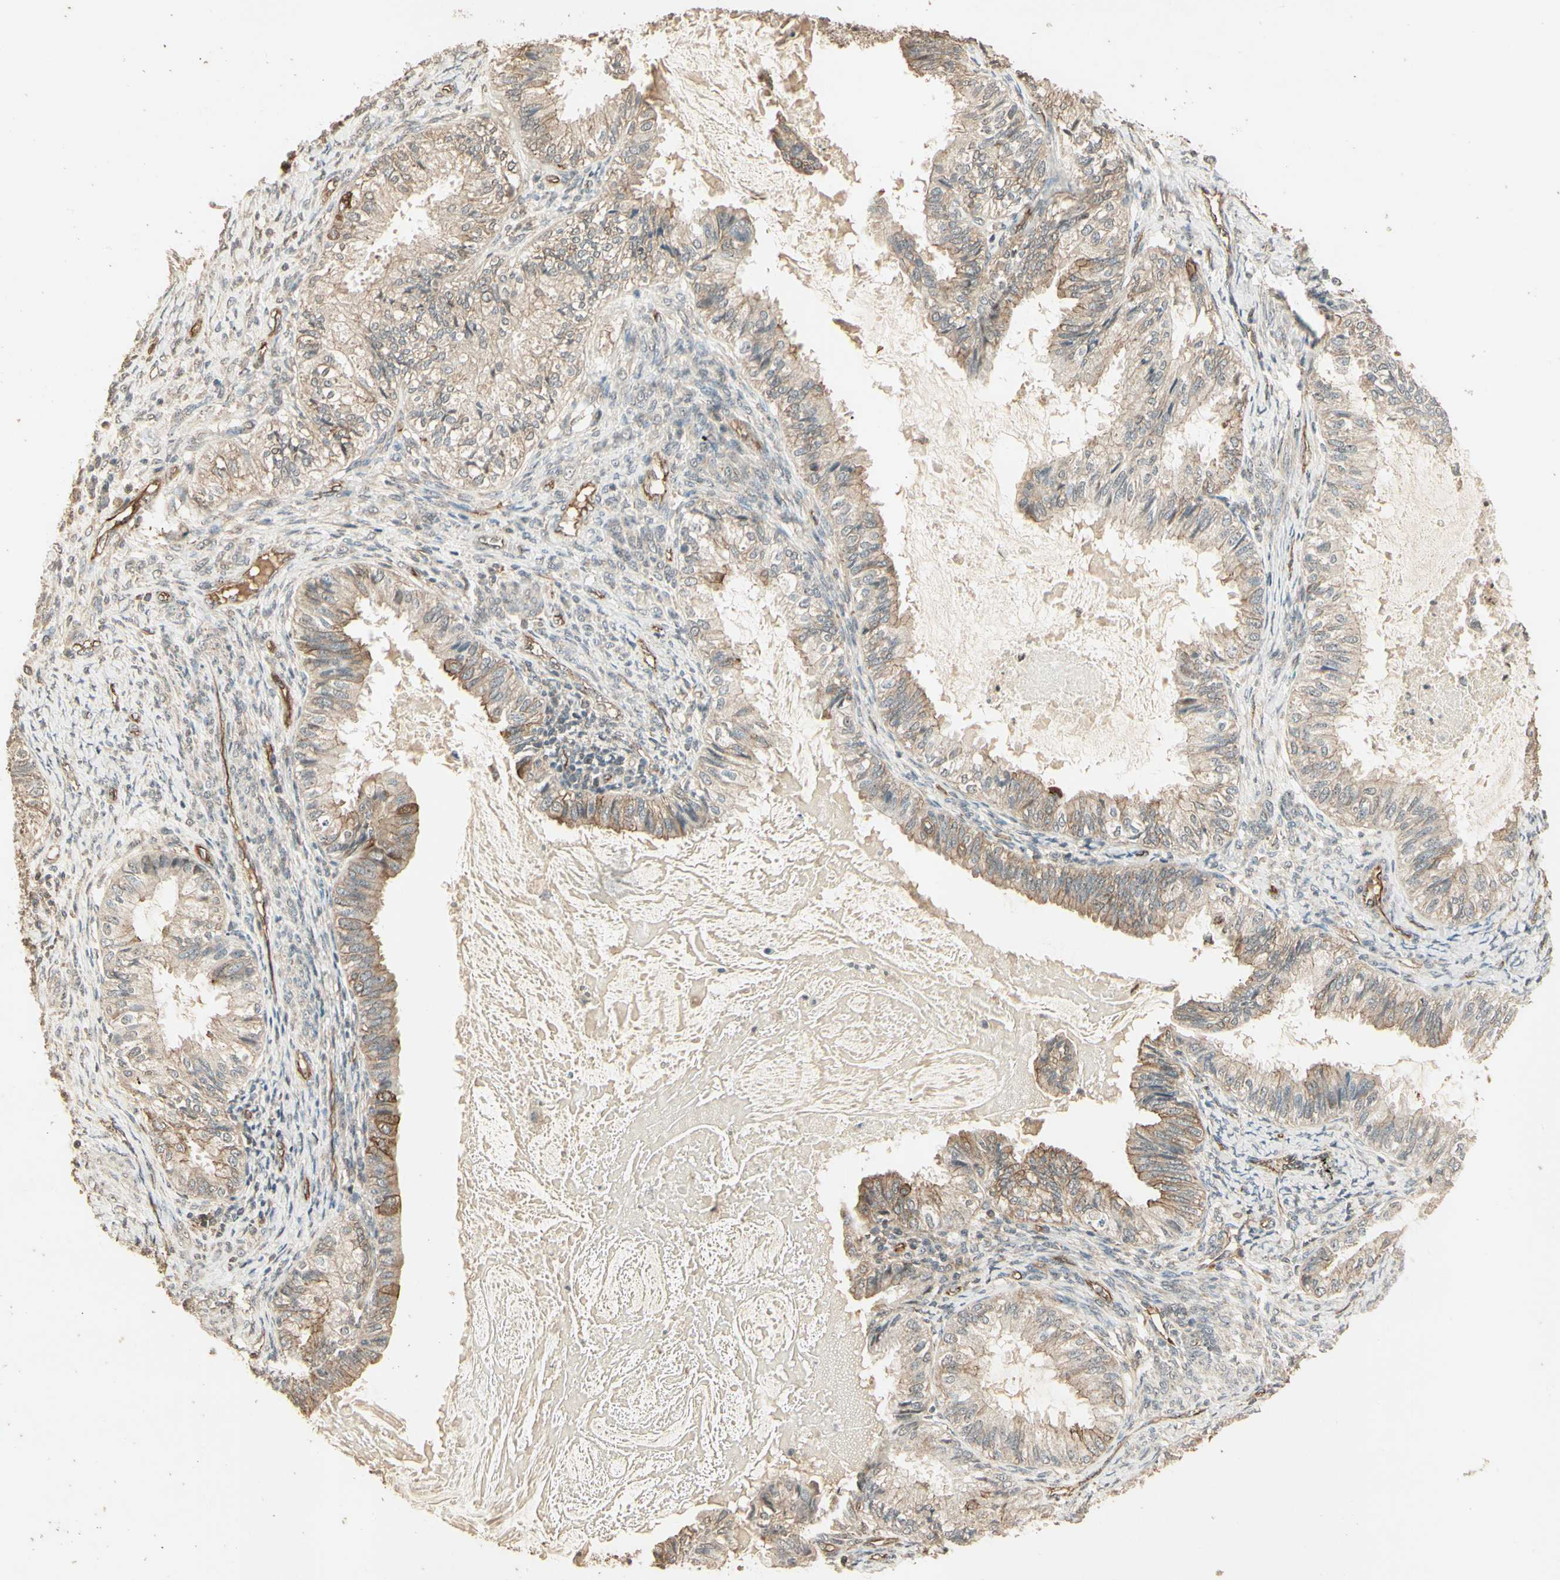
{"staining": {"intensity": "moderate", "quantity": "<25%", "location": "cytoplasmic/membranous"}, "tissue": "cervical cancer", "cell_type": "Tumor cells", "image_type": "cancer", "snomed": [{"axis": "morphology", "description": "Normal tissue, NOS"}, {"axis": "morphology", "description": "Adenocarcinoma, NOS"}, {"axis": "topography", "description": "Cervix"}, {"axis": "topography", "description": "Endometrium"}], "caption": "Immunohistochemistry of cervical cancer exhibits low levels of moderate cytoplasmic/membranous staining in approximately <25% of tumor cells. Using DAB (3,3'-diaminobenzidine) (brown) and hematoxylin (blue) stains, captured at high magnification using brightfield microscopy.", "gene": "RNF180", "patient": {"sex": "female", "age": 86}}